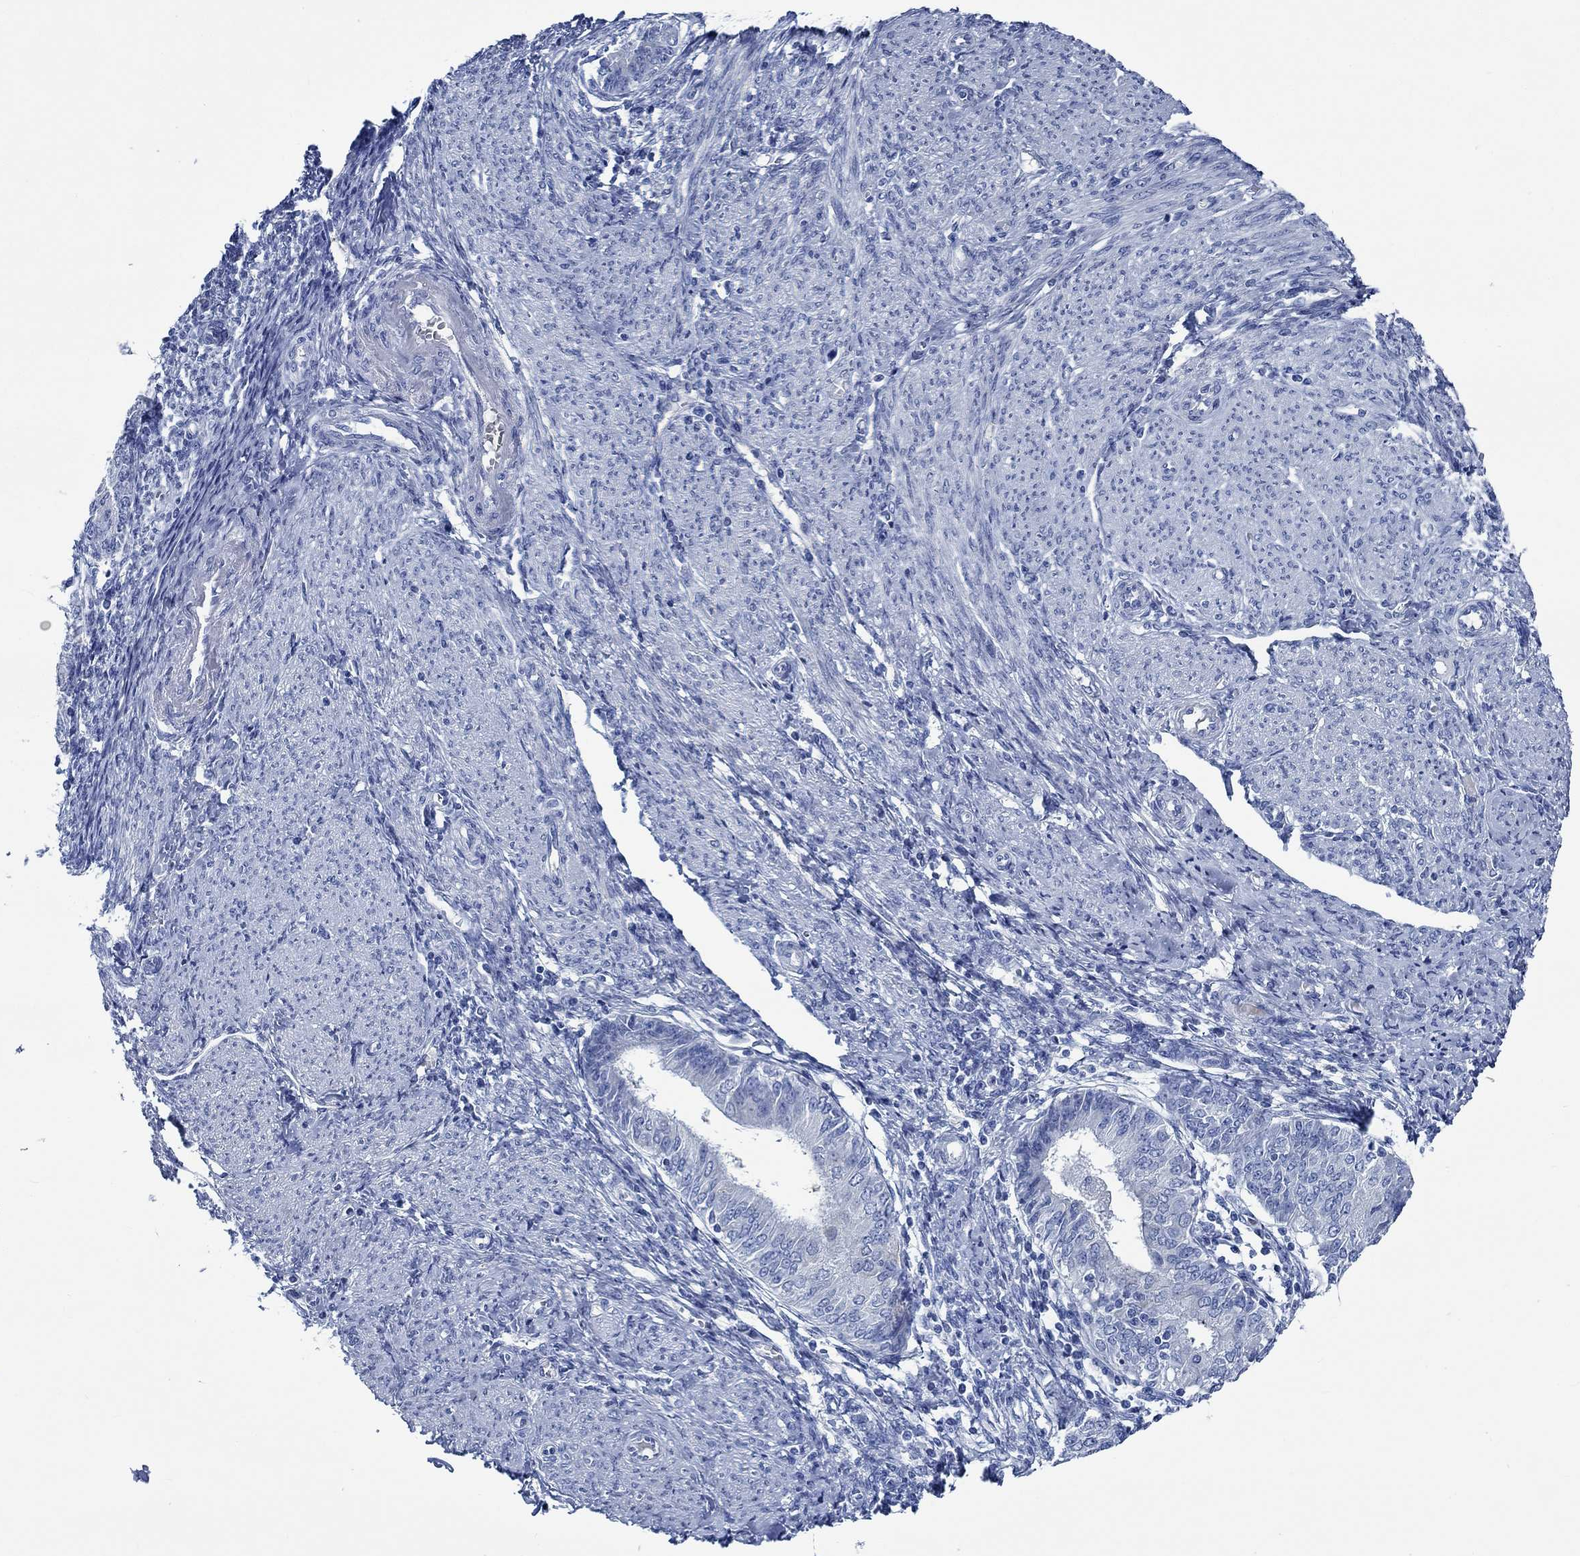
{"staining": {"intensity": "negative", "quantity": "none", "location": "none"}, "tissue": "endometrial cancer", "cell_type": "Tumor cells", "image_type": "cancer", "snomed": [{"axis": "morphology", "description": "Adenocarcinoma, NOS"}, {"axis": "topography", "description": "Endometrium"}], "caption": "This is an immunohistochemistry (IHC) photomicrograph of endometrial cancer (adenocarcinoma). There is no positivity in tumor cells.", "gene": "SVEP1", "patient": {"sex": "female", "age": 68}}